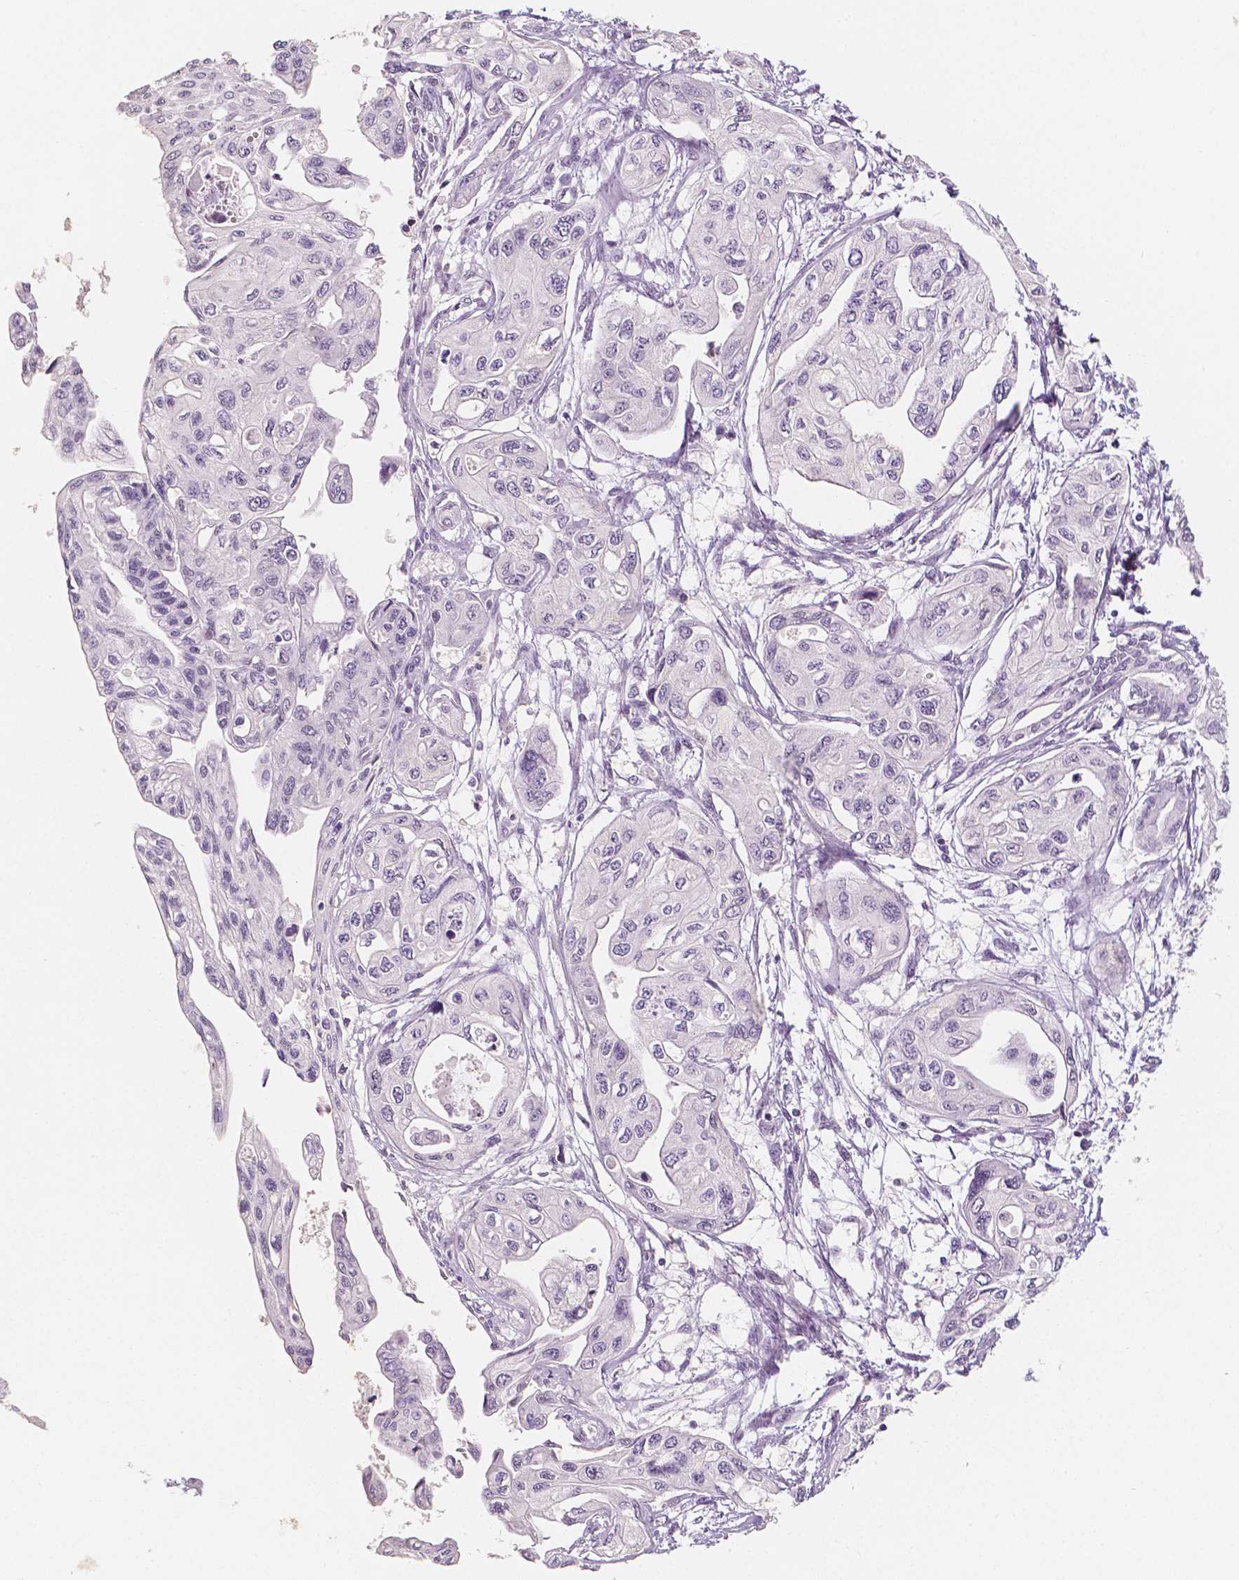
{"staining": {"intensity": "negative", "quantity": "none", "location": "none"}, "tissue": "pancreatic cancer", "cell_type": "Tumor cells", "image_type": "cancer", "snomed": [{"axis": "morphology", "description": "Adenocarcinoma, NOS"}, {"axis": "topography", "description": "Pancreas"}], "caption": "Immunohistochemistry micrograph of neoplastic tissue: pancreatic cancer stained with DAB (3,3'-diaminobenzidine) demonstrates no significant protein positivity in tumor cells. Brightfield microscopy of IHC stained with DAB (3,3'-diaminobenzidine) (brown) and hematoxylin (blue), captured at high magnification.", "gene": "KDM5B", "patient": {"sex": "female", "age": 76}}